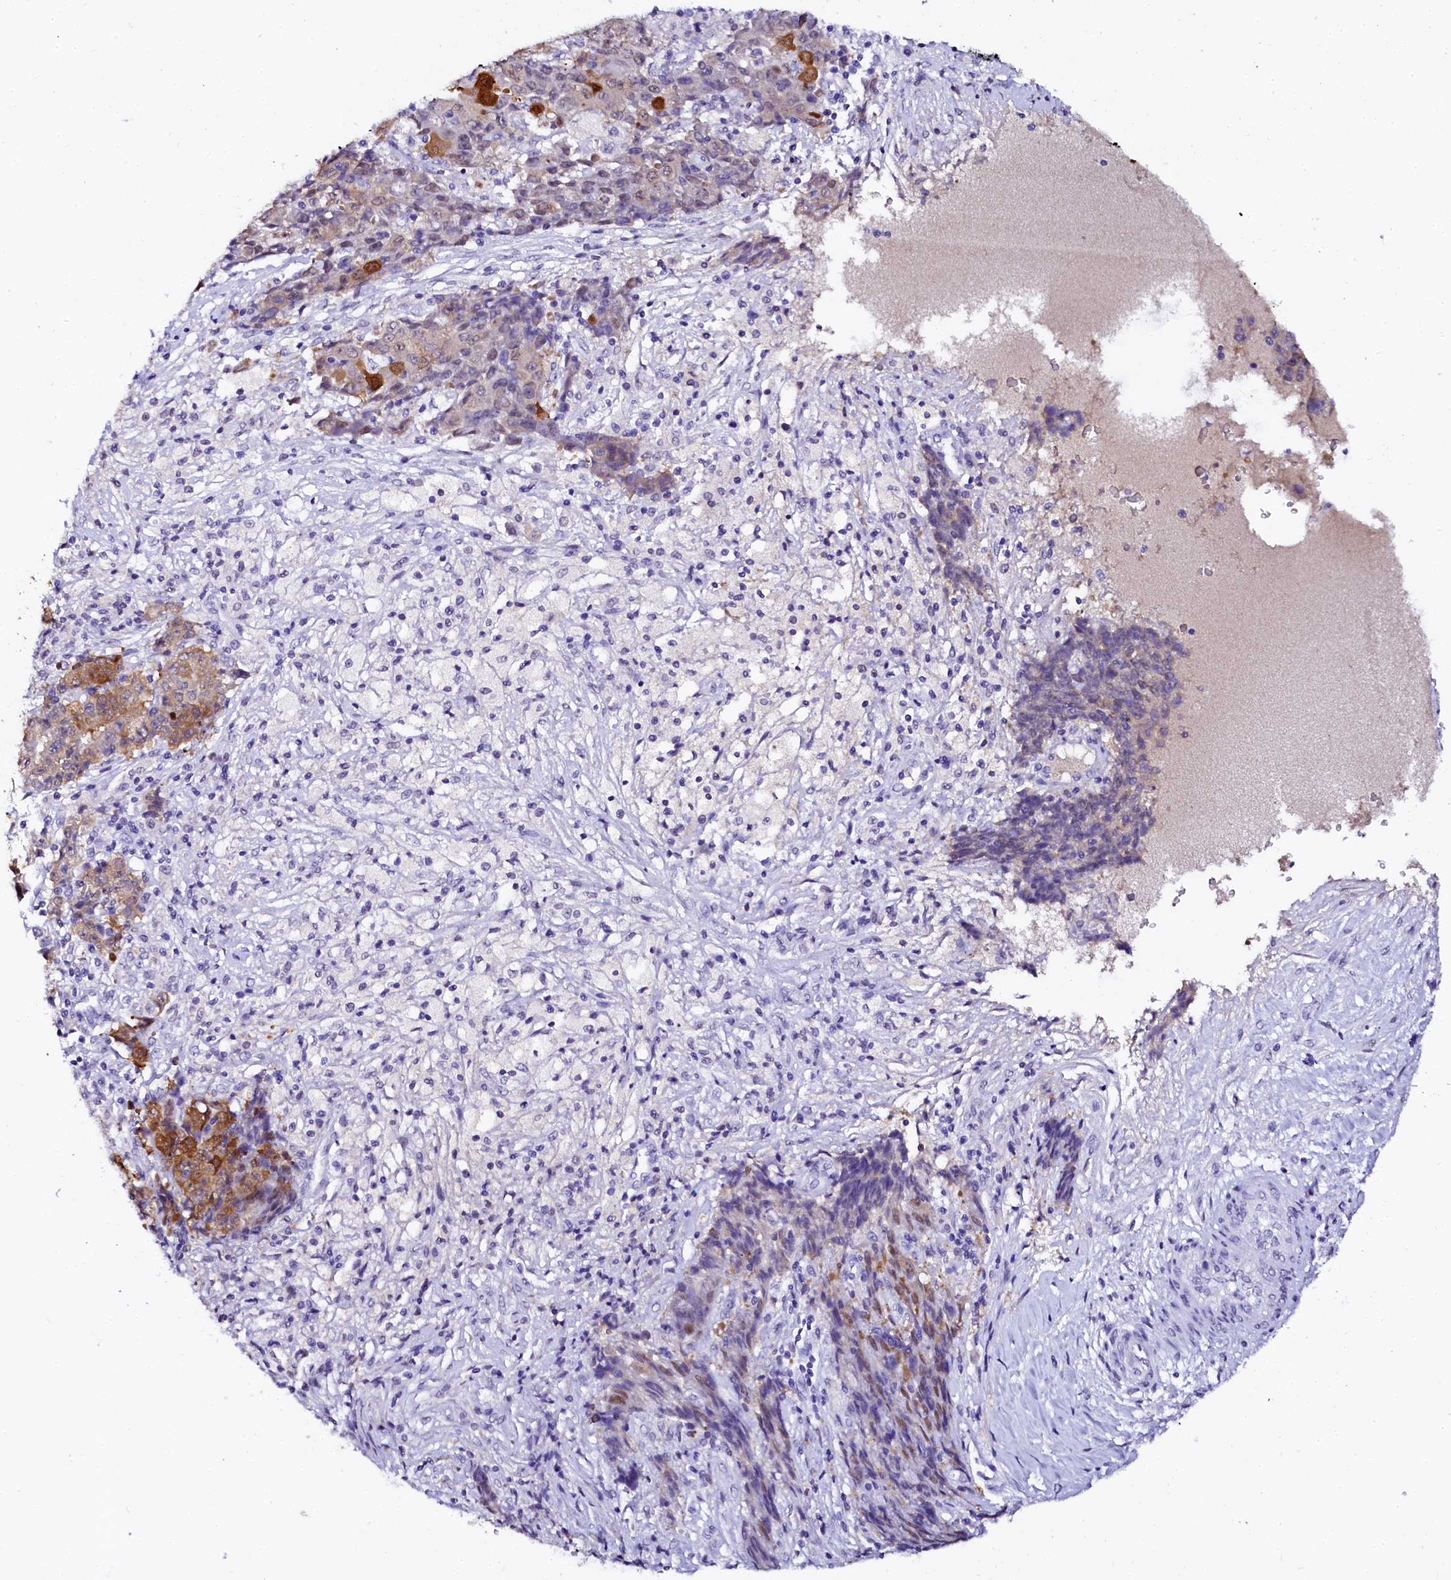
{"staining": {"intensity": "strong", "quantity": "<25%", "location": "cytoplasmic/membranous"}, "tissue": "ovarian cancer", "cell_type": "Tumor cells", "image_type": "cancer", "snomed": [{"axis": "morphology", "description": "Carcinoma, endometroid"}, {"axis": "topography", "description": "Ovary"}], "caption": "Ovarian endometroid carcinoma stained with IHC displays strong cytoplasmic/membranous expression in about <25% of tumor cells.", "gene": "SORD", "patient": {"sex": "female", "age": 42}}